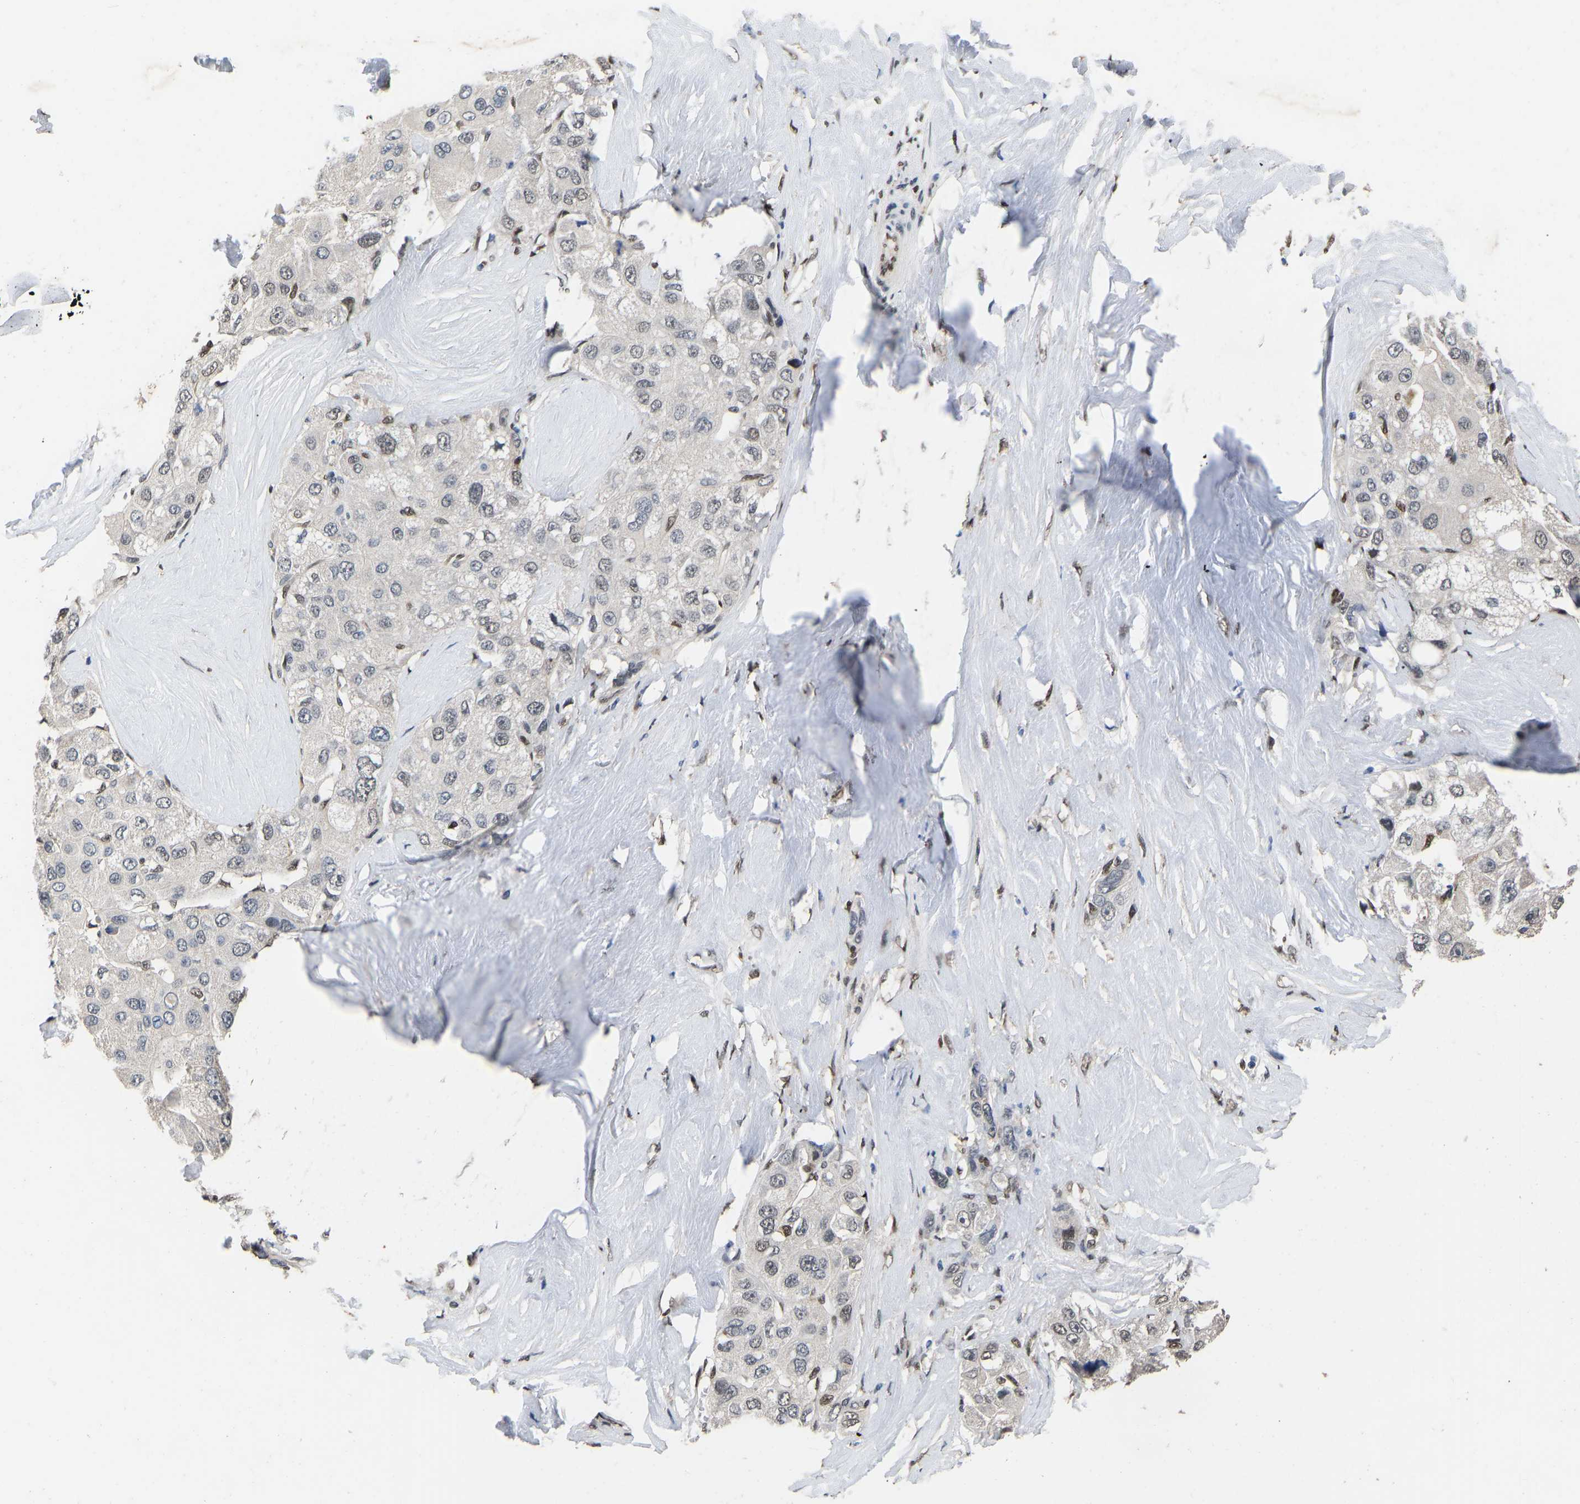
{"staining": {"intensity": "negative", "quantity": "none", "location": "none"}, "tissue": "liver cancer", "cell_type": "Tumor cells", "image_type": "cancer", "snomed": [{"axis": "morphology", "description": "Carcinoma, Hepatocellular, NOS"}, {"axis": "topography", "description": "Liver"}], "caption": "Liver cancer stained for a protein using immunohistochemistry demonstrates no staining tumor cells.", "gene": "QKI", "patient": {"sex": "male", "age": 80}}